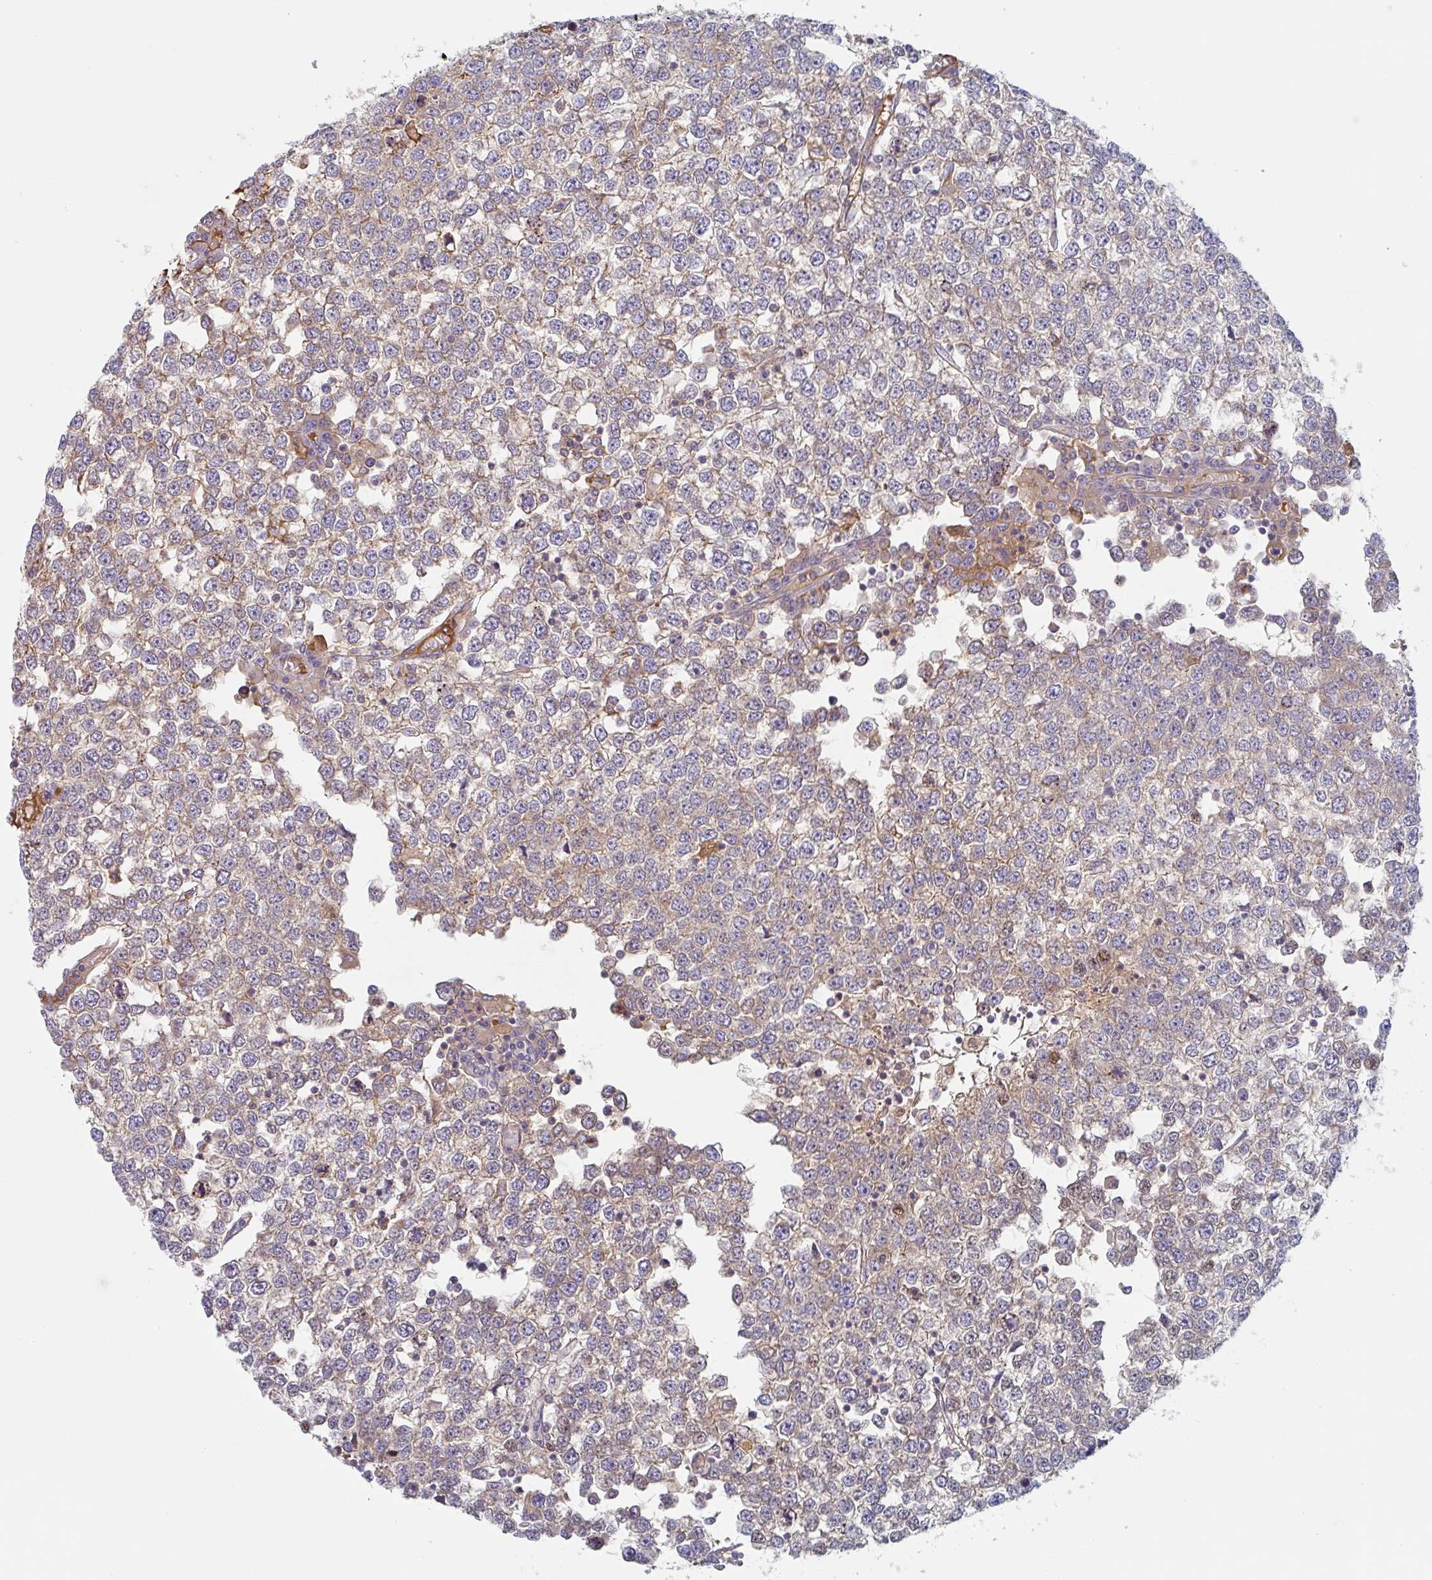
{"staining": {"intensity": "moderate", "quantity": "25%-75%", "location": "cytoplasmic/membranous"}, "tissue": "testis cancer", "cell_type": "Tumor cells", "image_type": "cancer", "snomed": [{"axis": "morphology", "description": "Seminoma, NOS"}, {"axis": "topography", "description": "Testis"}], "caption": "An immunohistochemistry image of tumor tissue is shown. Protein staining in brown shows moderate cytoplasmic/membranous positivity in testis seminoma within tumor cells. Immunohistochemistry stains the protein of interest in brown and the nuclei are stained blue.", "gene": "AMPD2", "patient": {"sex": "male", "age": 65}}